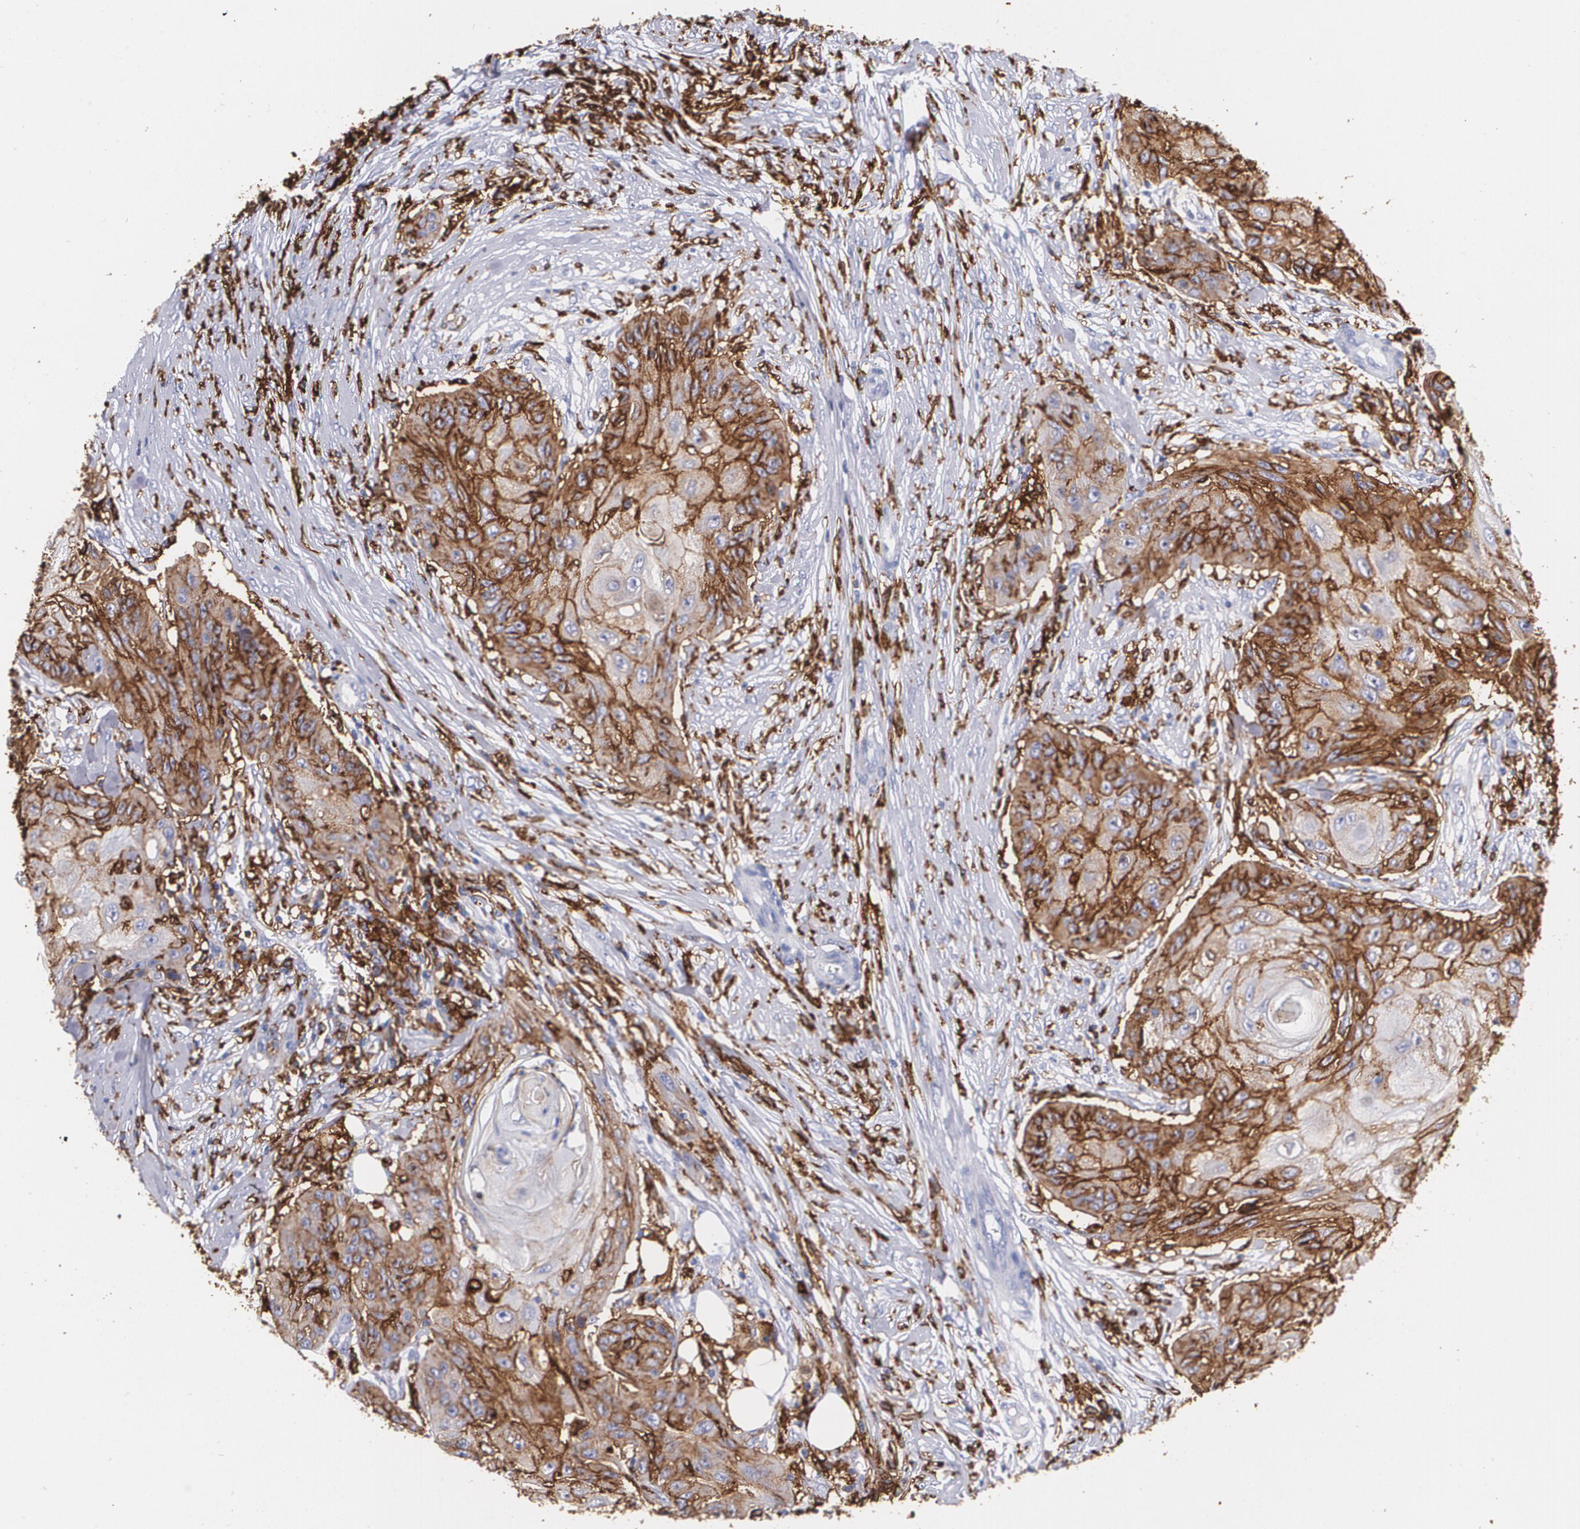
{"staining": {"intensity": "moderate", "quantity": "25%-75%", "location": "cytoplasmic/membranous"}, "tissue": "skin cancer", "cell_type": "Tumor cells", "image_type": "cancer", "snomed": [{"axis": "morphology", "description": "Squamous cell carcinoma, NOS"}, {"axis": "topography", "description": "Skin"}], "caption": "IHC photomicrograph of neoplastic tissue: squamous cell carcinoma (skin) stained using immunohistochemistry reveals medium levels of moderate protein expression localized specifically in the cytoplasmic/membranous of tumor cells, appearing as a cytoplasmic/membranous brown color.", "gene": "HLA-DRA", "patient": {"sex": "female", "age": 88}}